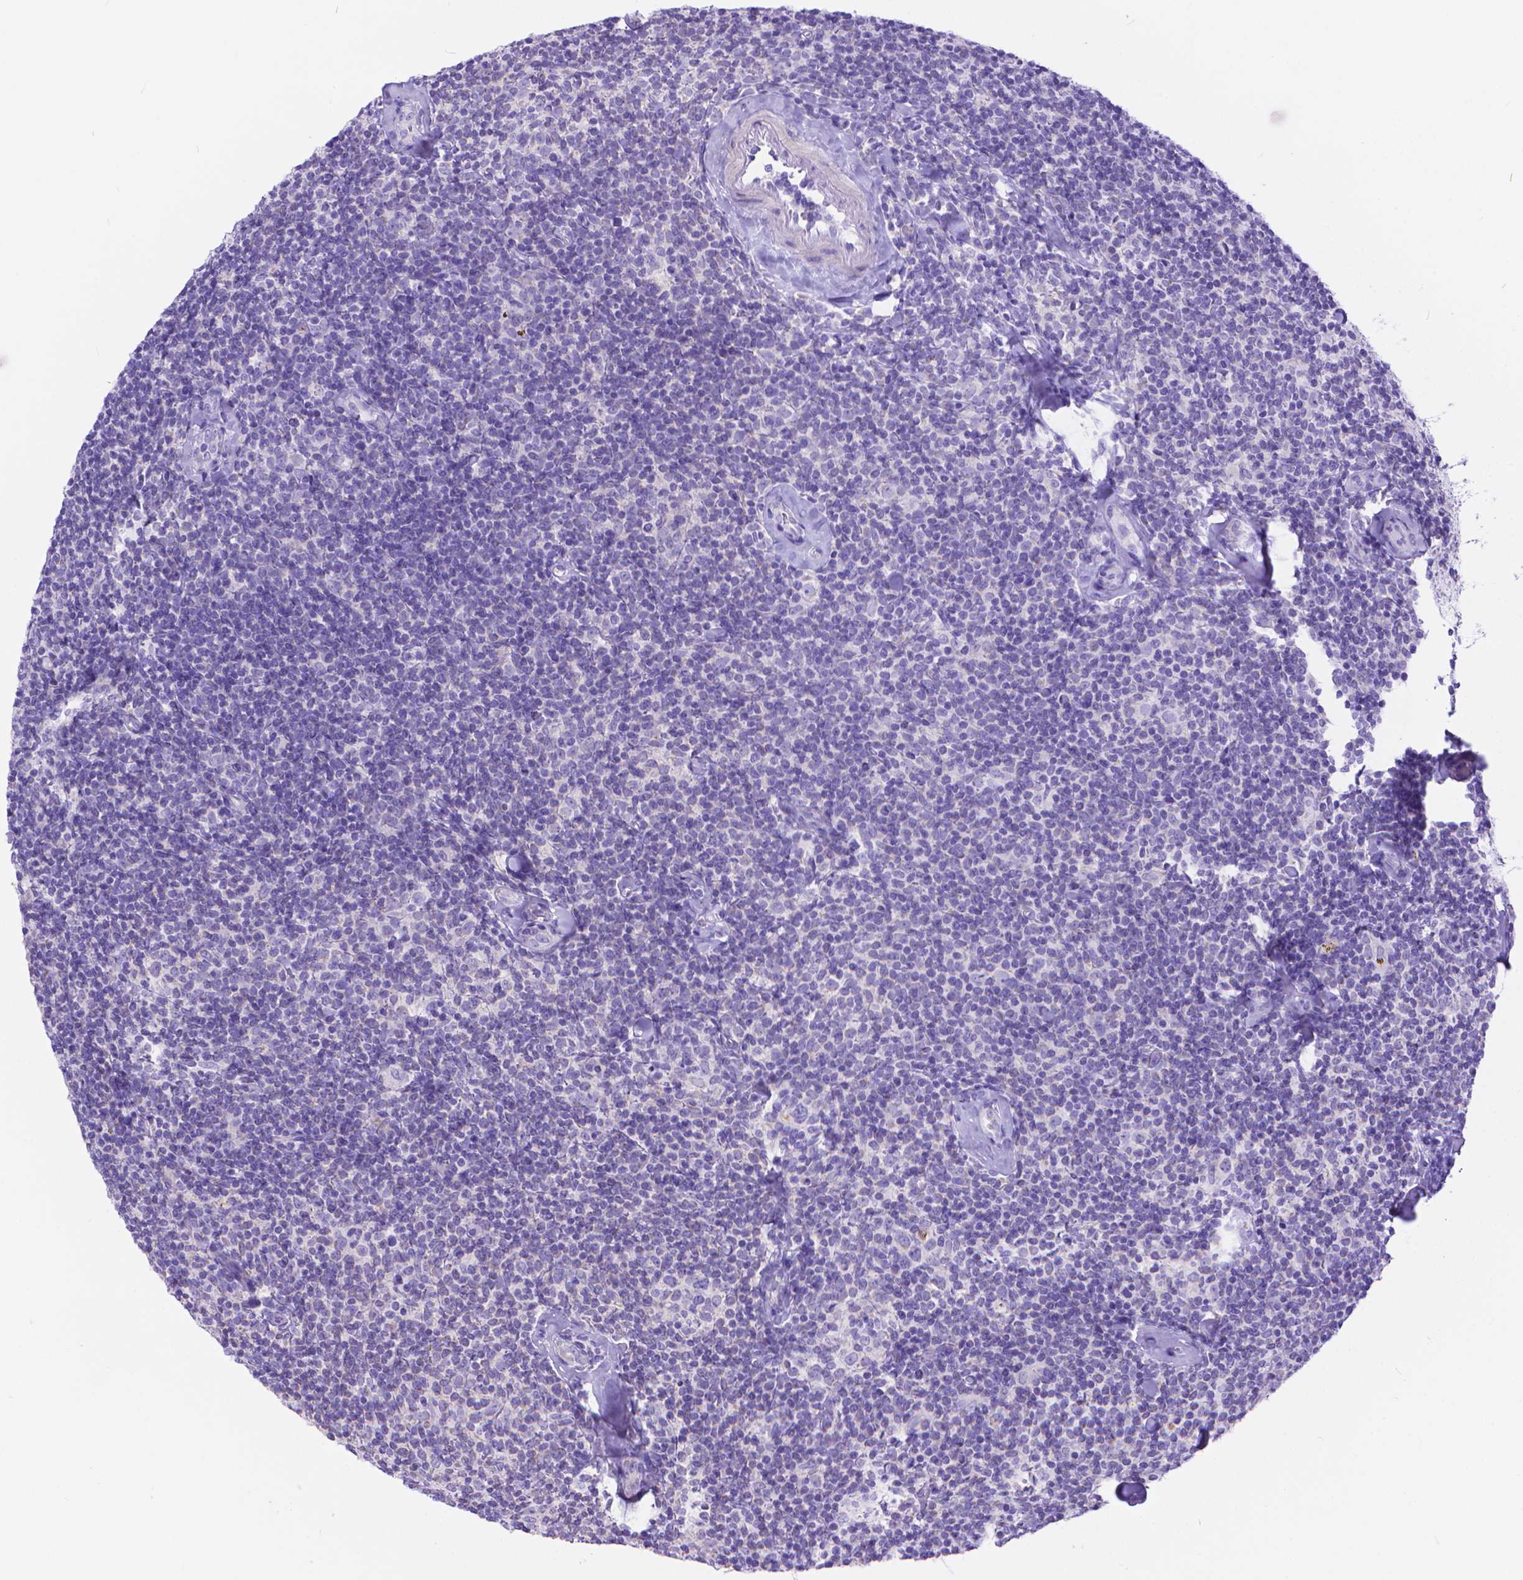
{"staining": {"intensity": "negative", "quantity": "none", "location": "none"}, "tissue": "lymphoma", "cell_type": "Tumor cells", "image_type": "cancer", "snomed": [{"axis": "morphology", "description": "Malignant lymphoma, non-Hodgkin's type, Low grade"}, {"axis": "topography", "description": "Lymph node"}], "caption": "DAB immunohistochemical staining of human lymphoma demonstrates no significant expression in tumor cells.", "gene": "DHRS2", "patient": {"sex": "female", "age": 56}}